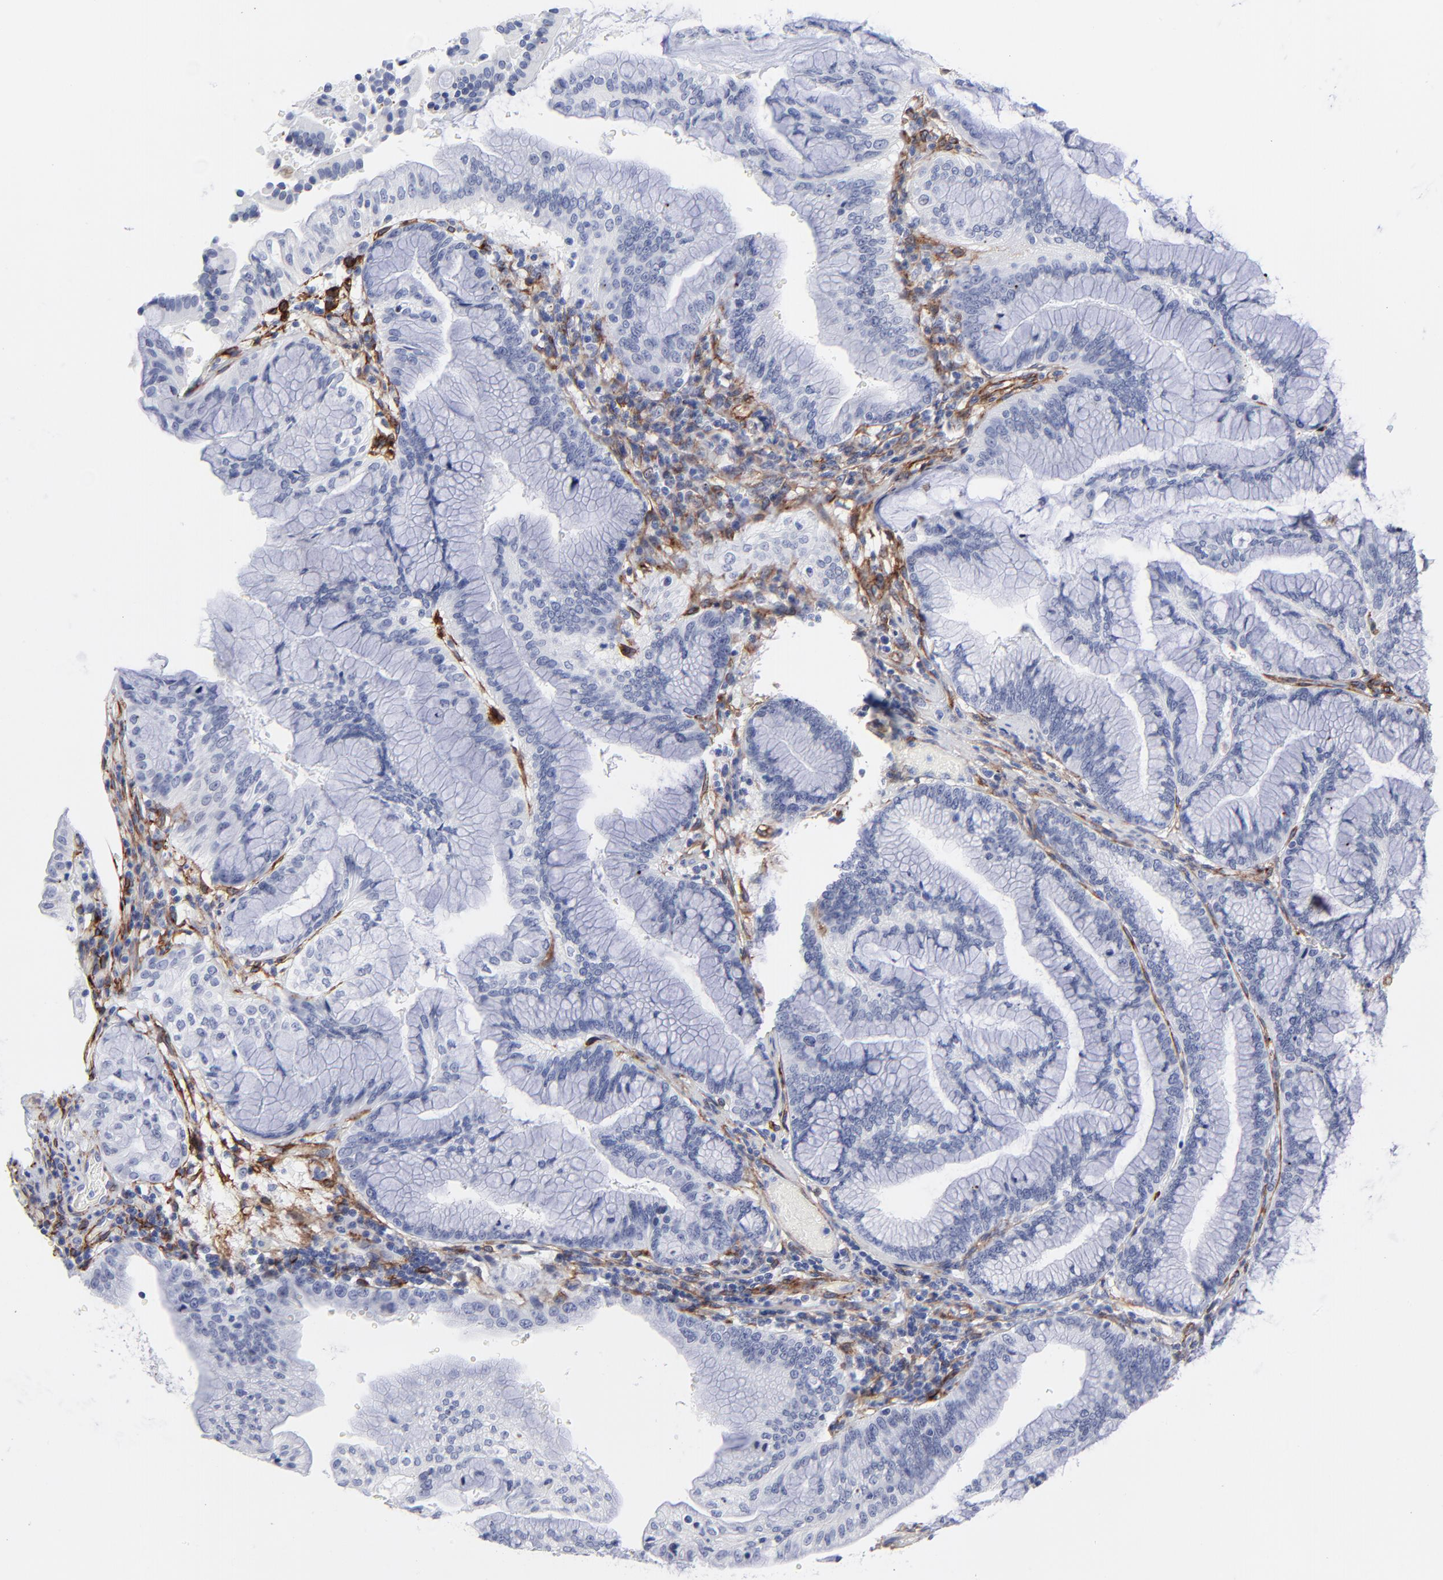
{"staining": {"intensity": "negative", "quantity": "none", "location": "none"}, "tissue": "pancreatic cancer", "cell_type": "Tumor cells", "image_type": "cancer", "snomed": [{"axis": "morphology", "description": "Adenocarcinoma, NOS"}, {"axis": "topography", "description": "Pancreas"}], "caption": "DAB (3,3'-diaminobenzidine) immunohistochemical staining of pancreatic cancer (adenocarcinoma) demonstrates no significant expression in tumor cells. (DAB (3,3'-diaminobenzidine) immunohistochemistry (IHC) with hematoxylin counter stain).", "gene": "PDGFRB", "patient": {"sex": "female", "age": 64}}